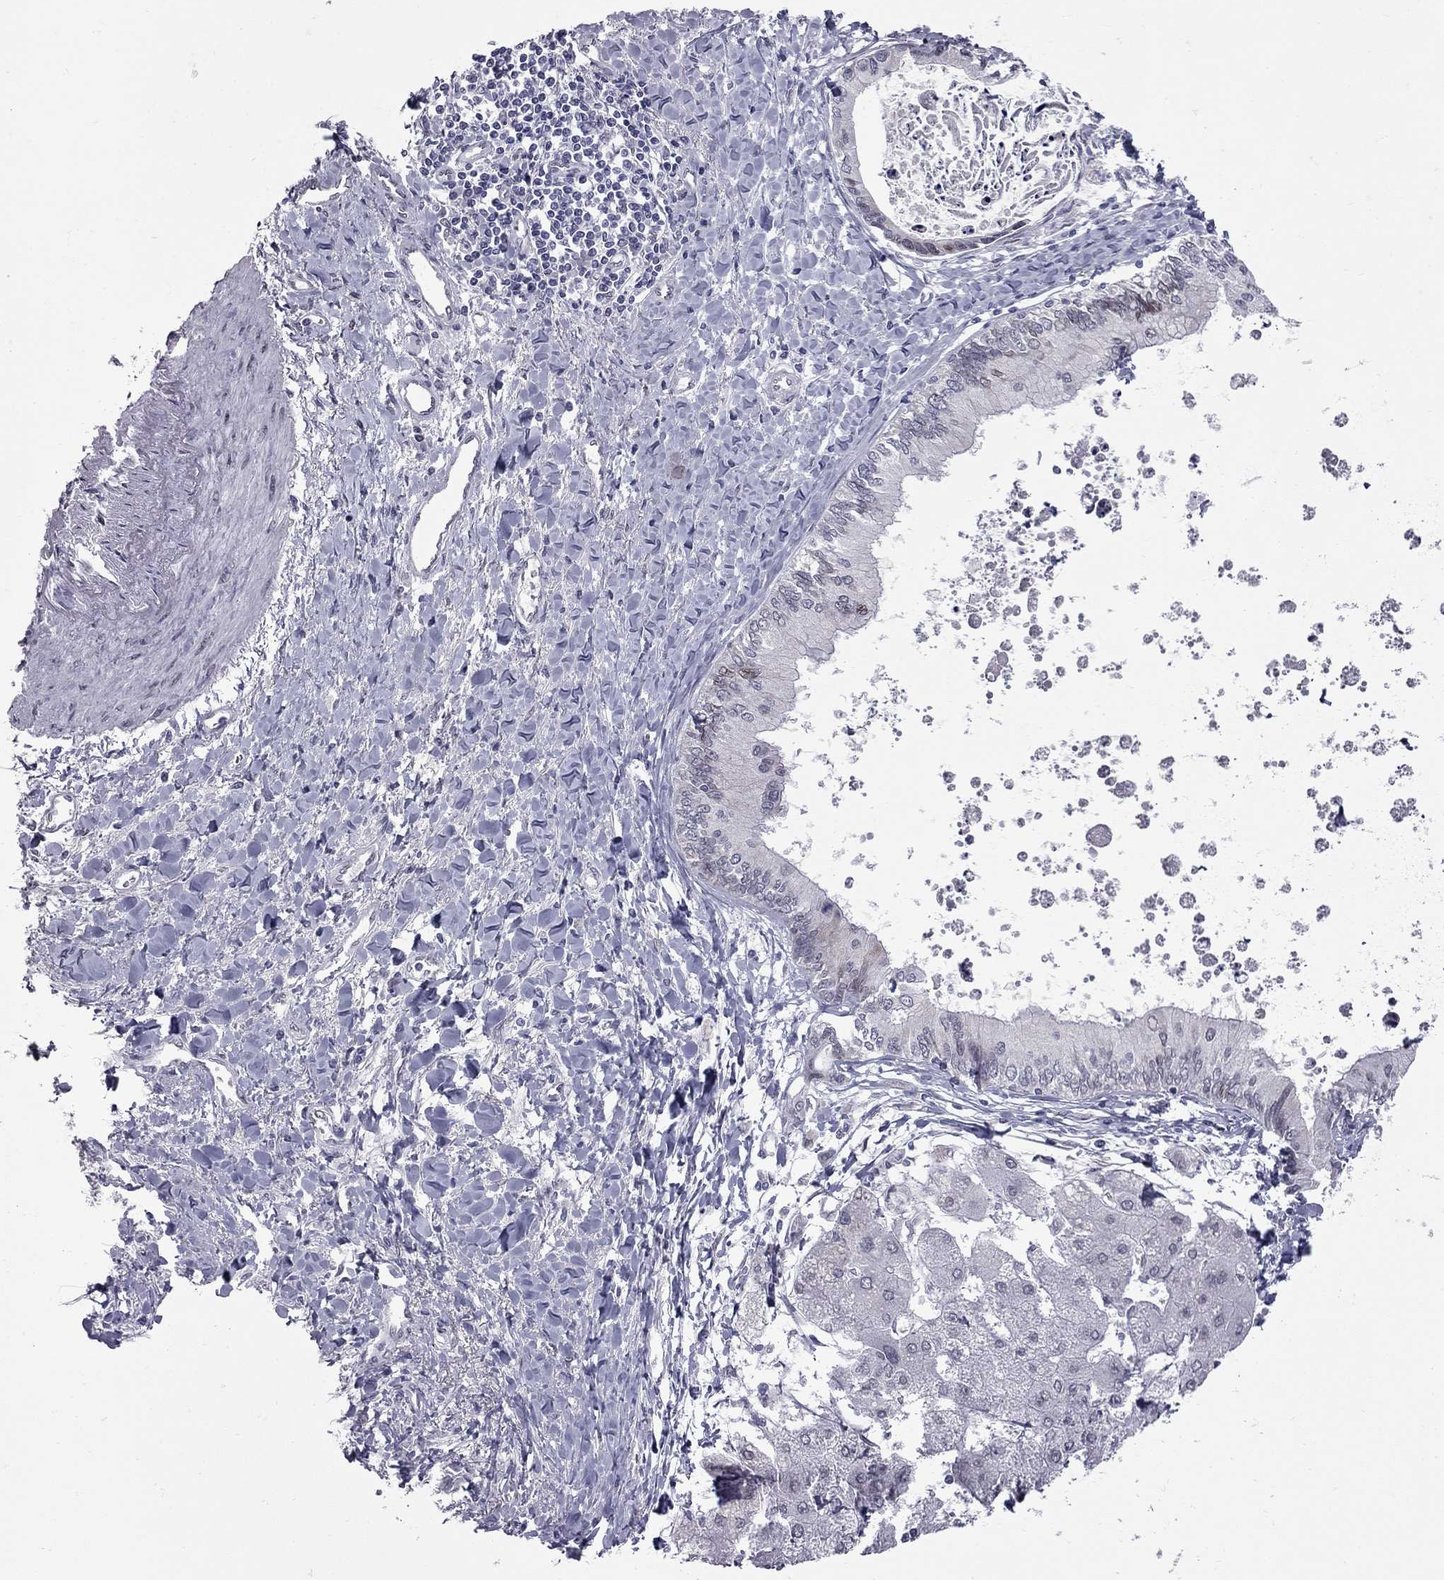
{"staining": {"intensity": "weak", "quantity": "<25%", "location": "nuclear"}, "tissue": "liver cancer", "cell_type": "Tumor cells", "image_type": "cancer", "snomed": [{"axis": "morphology", "description": "Cholangiocarcinoma"}, {"axis": "topography", "description": "Liver"}], "caption": "Liver cancer (cholangiocarcinoma) stained for a protein using IHC exhibits no expression tumor cells.", "gene": "CLTCL1", "patient": {"sex": "male", "age": 66}}